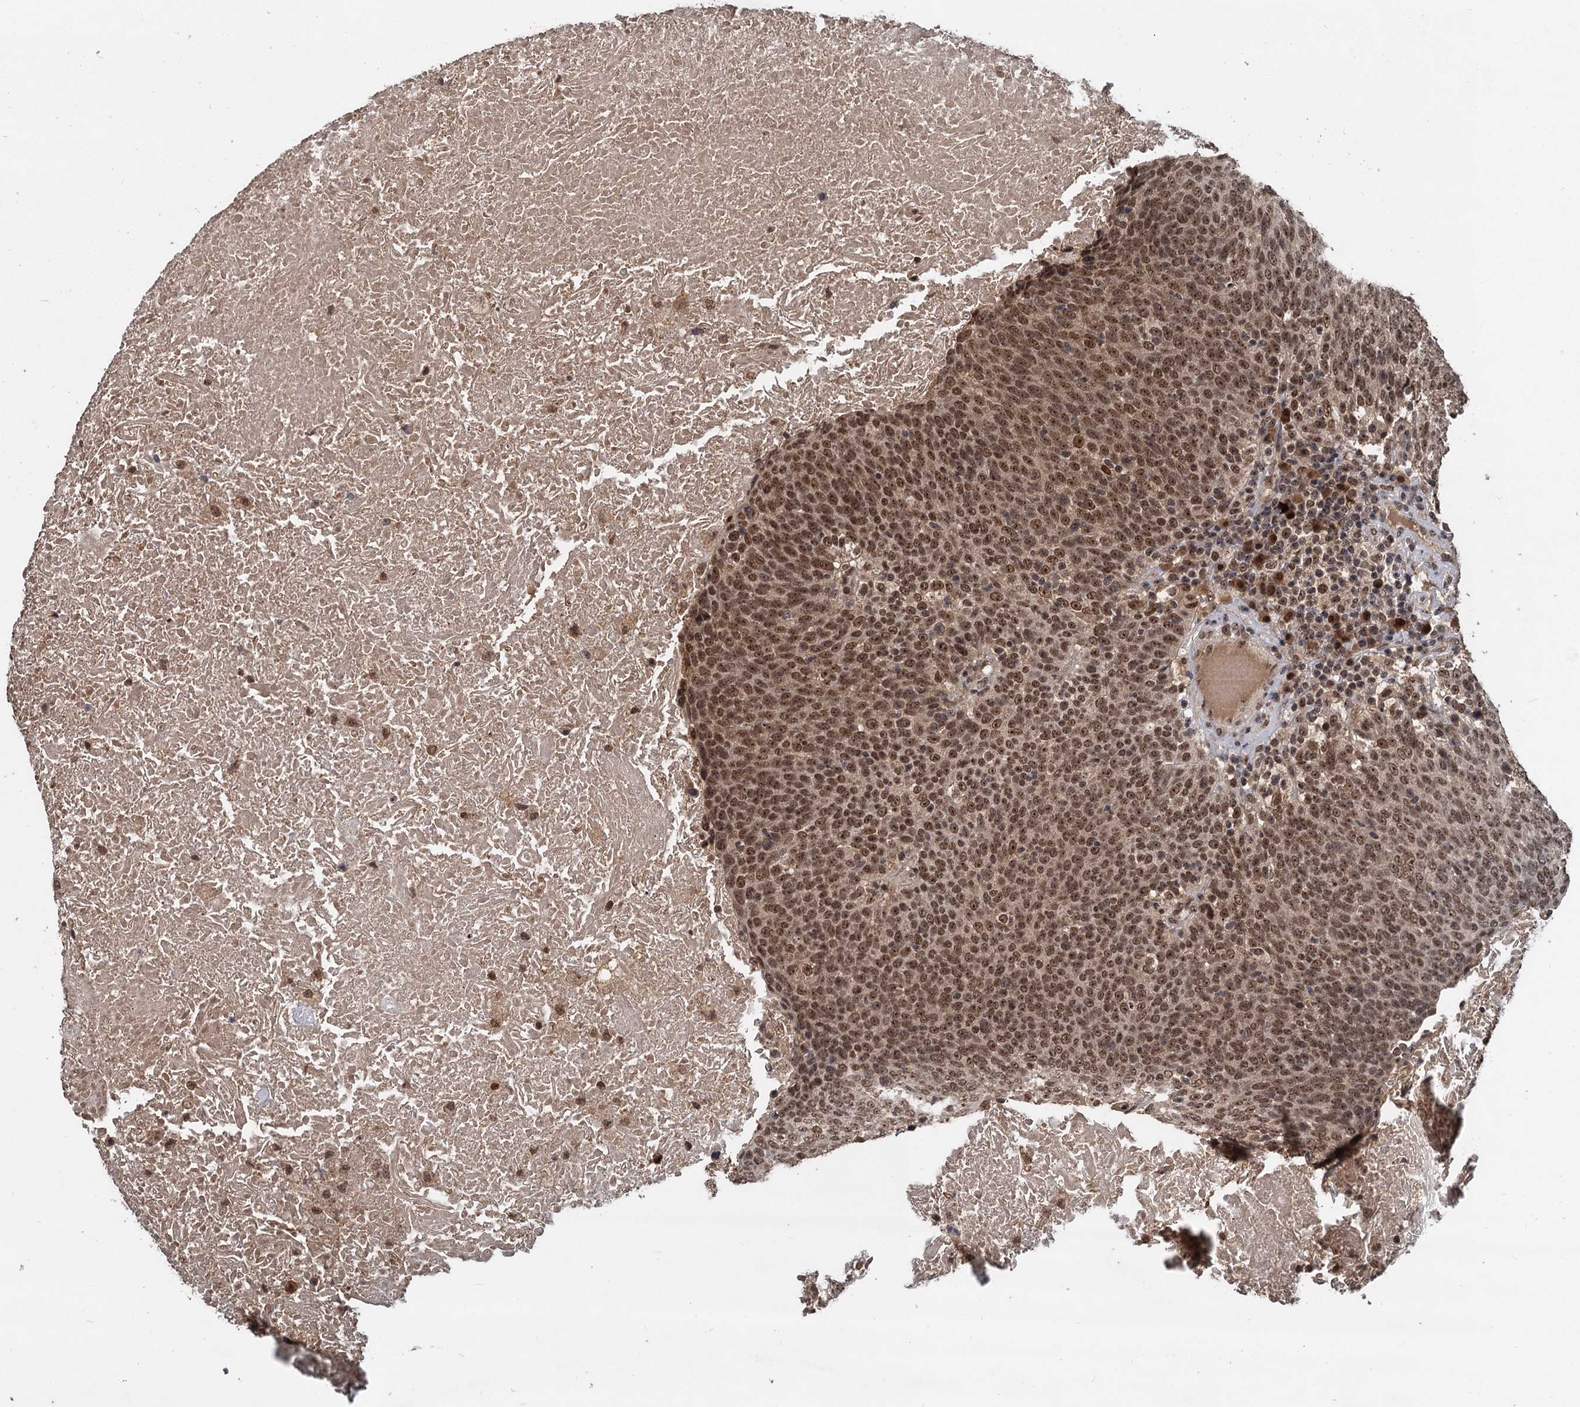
{"staining": {"intensity": "moderate", "quantity": ">75%", "location": "nuclear"}, "tissue": "head and neck cancer", "cell_type": "Tumor cells", "image_type": "cancer", "snomed": [{"axis": "morphology", "description": "Squamous cell carcinoma, NOS"}, {"axis": "morphology", "description": "Squamous cell carcinoma, metastatic, NOS"}, {"axis": "topography", "description": "Lymph node"}, {"axis": "topography", "description": "Head-Neck"}], "caption": "Head and neck cancer (squamous cell carcinoma) was stained to show a protein in brown. There is medium levels of moderate nuclear expression in approximately >75% of tumor cells. The protein of interest is stained brown, and the nuclei are stained in blue (DAB IHC with brightfield microscopy, high magnification).", "gene": "FAM216B", "patient": {"sex": "male", "age": 62}}